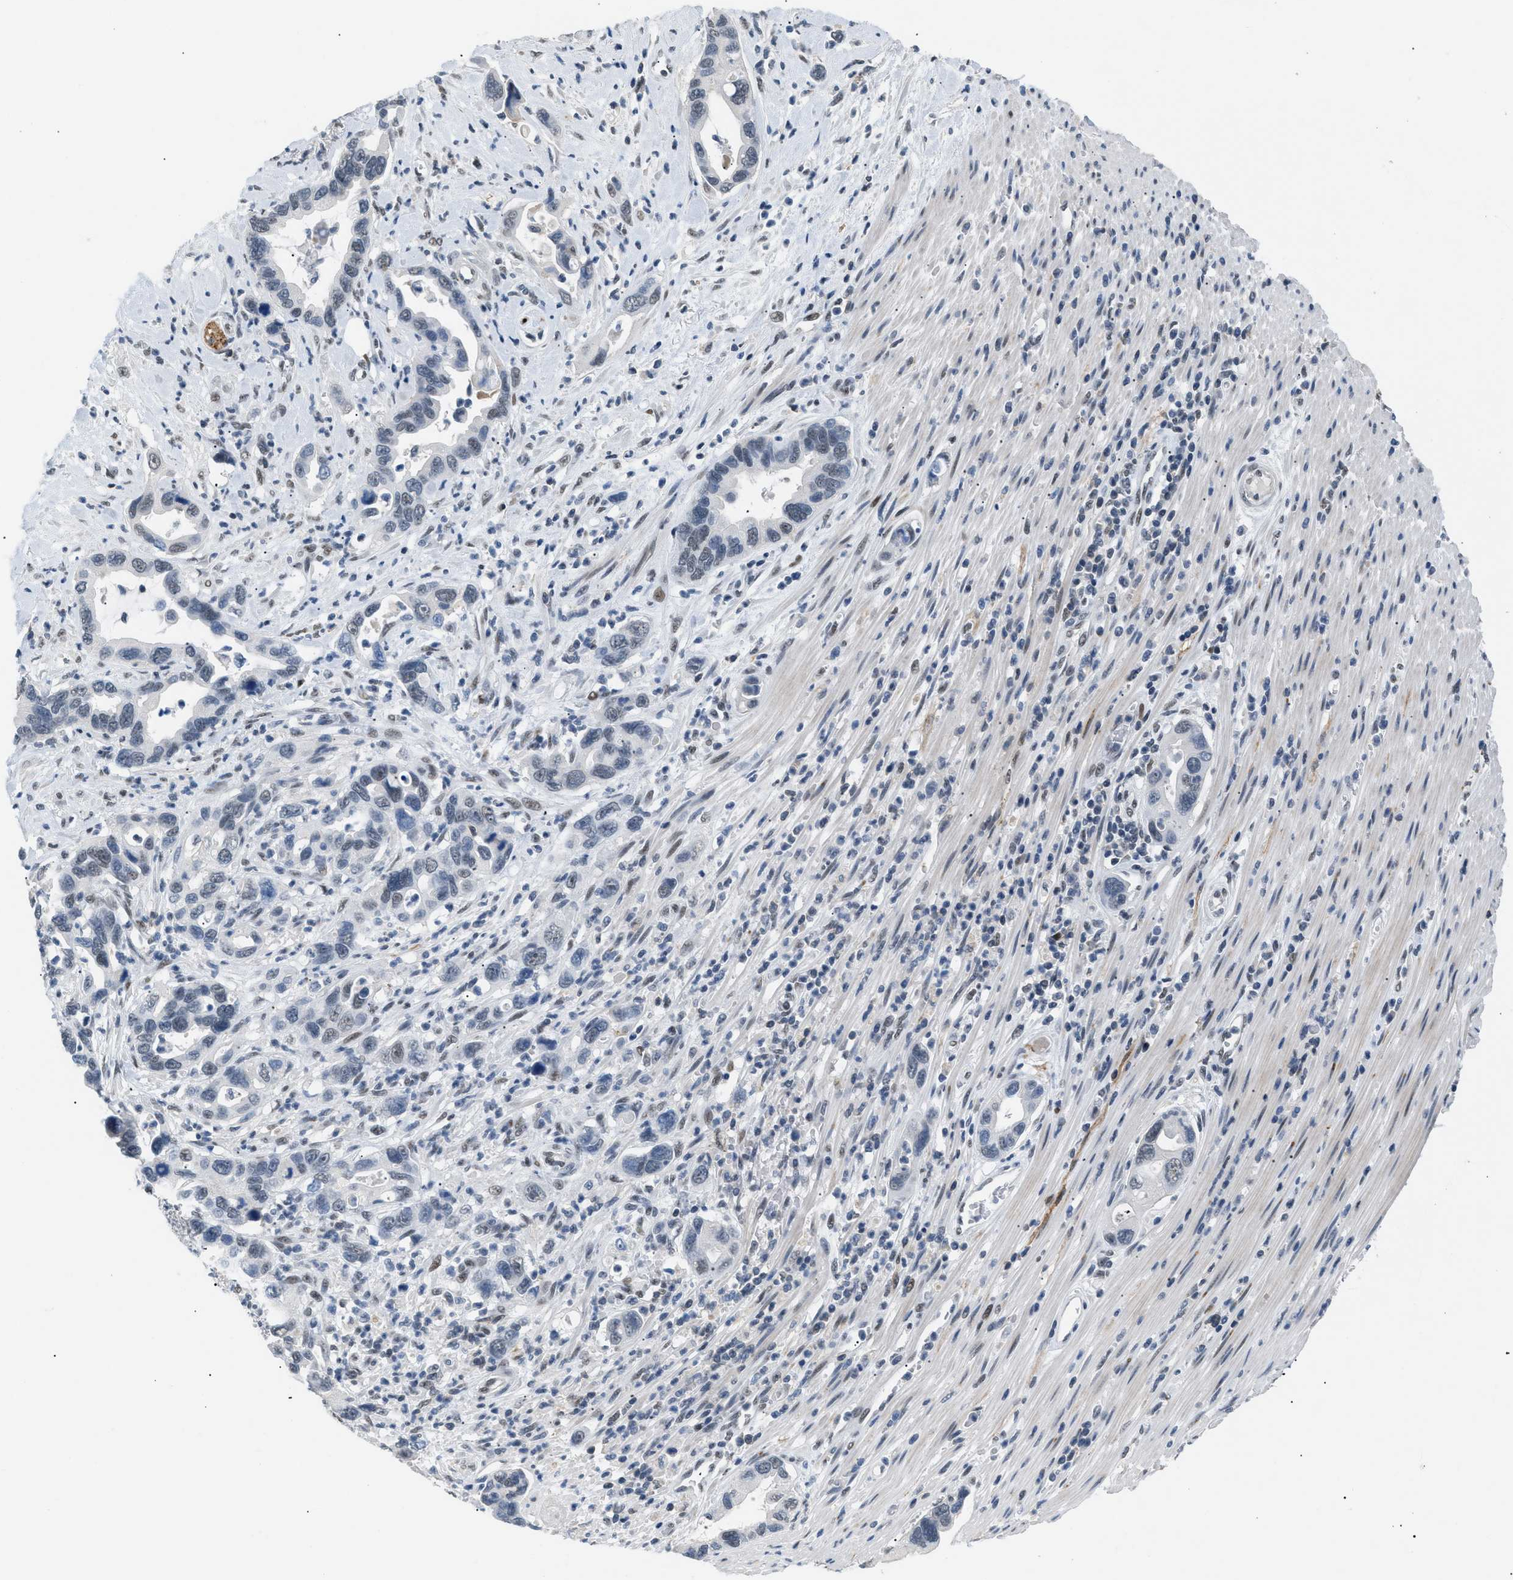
{"staining": {"intensity": "weak", "quantity": "<25%", "location": "nuclear"}, "tissue": "pancreatic cancer", "cell_type": "Tumor cells", "image_type": "cancer", "snomed": [{"axis": "morphology", "description": "Adenocarcinoma, NOS"}, {"axis": "topography", "description": "Pancreas"}], "caption": "Pancreatic adenocarcinoma was stained to show a protein in brown. There is no significant expression in tumor cells. Nuclei are stained in blue.", "gene": "KCNC3", "patient": {"sex": "female", "age": 70}}